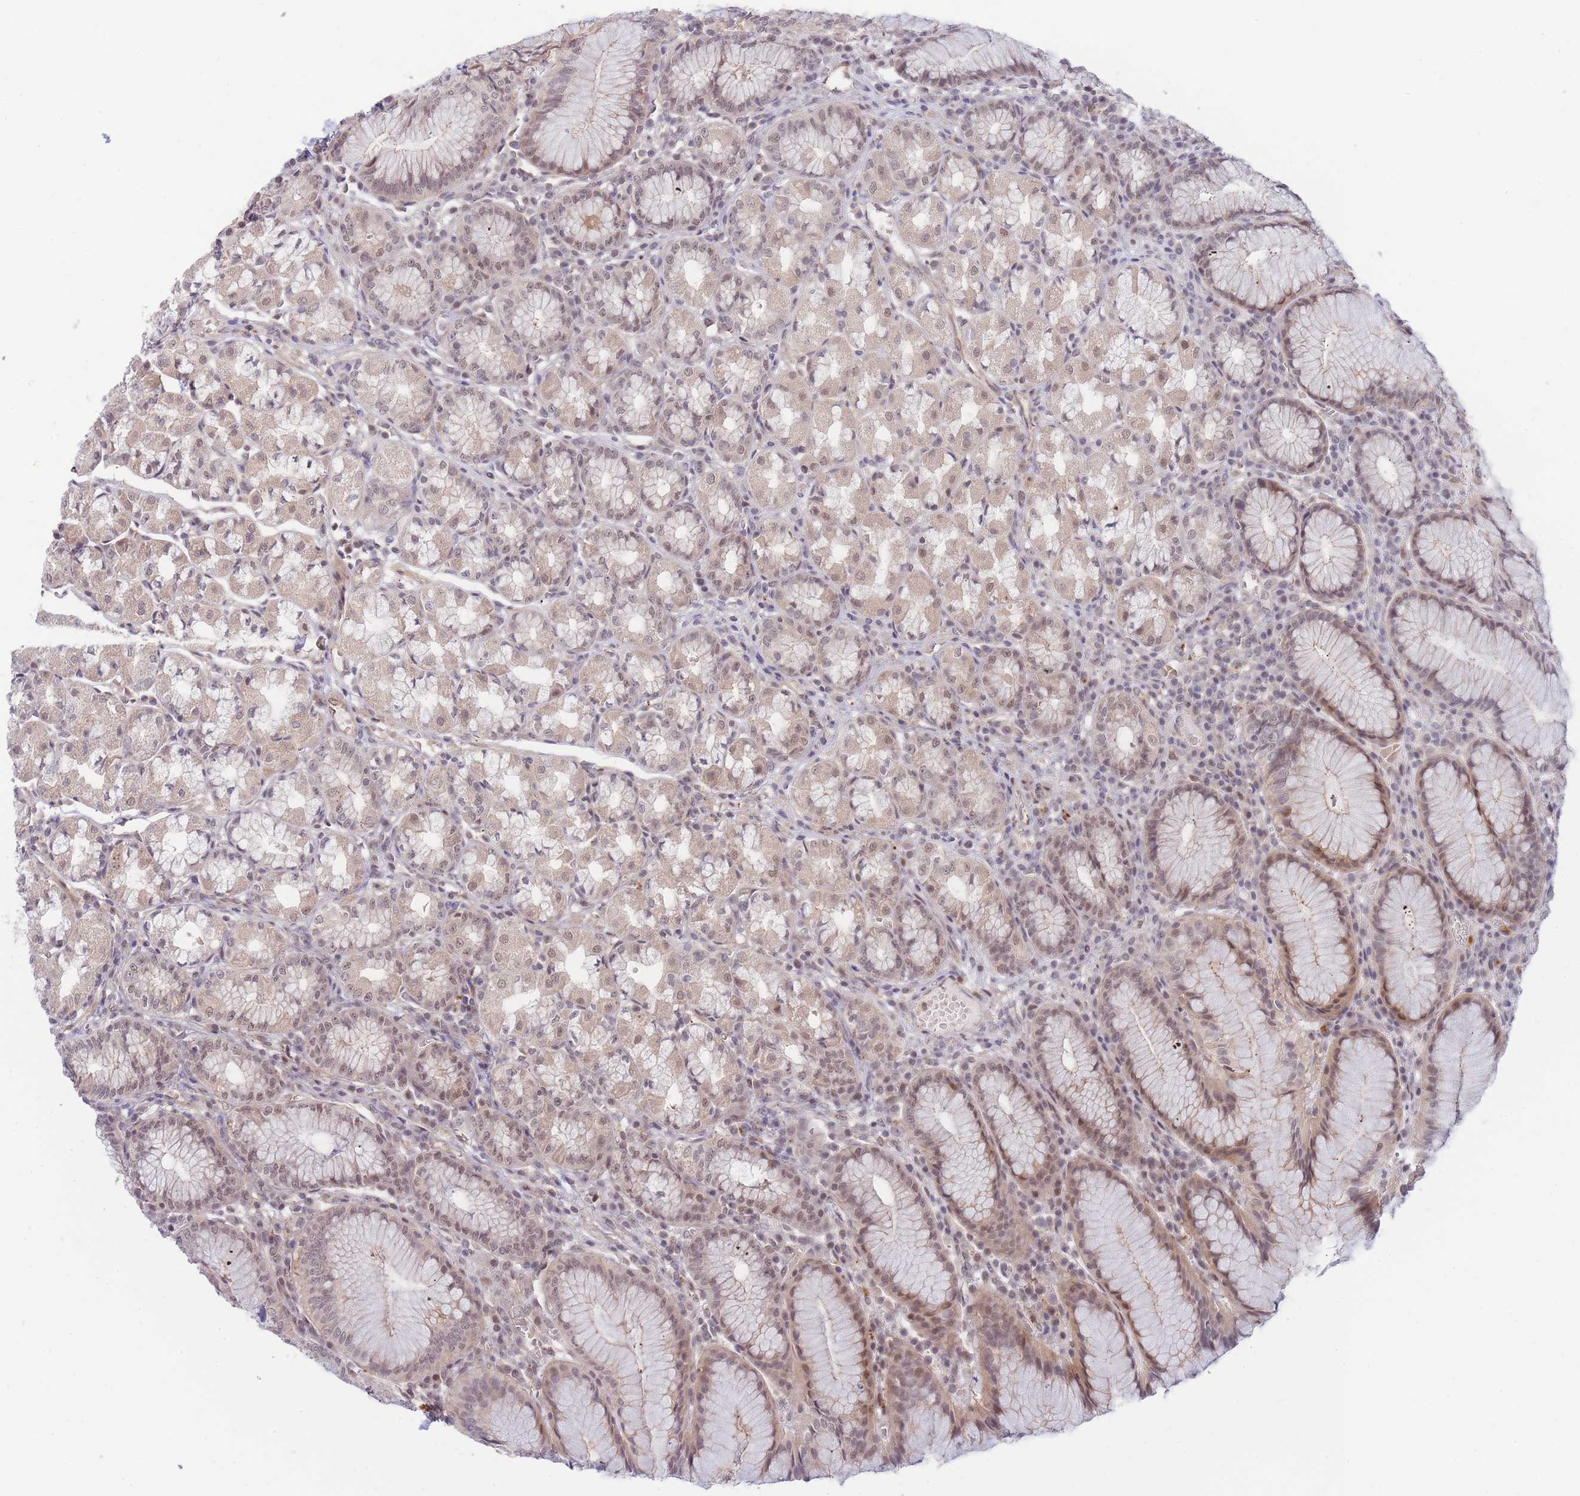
{"staining": {"intensity": "moderate", "quantity": ">75%", "location": "cytoplasmic/membranous,nuclear"}, "tissue": "stomach", "cell_type": "Glandular cells", "image_type": "normal", "snomed": [{"axis": "morphology", "description": "Normal tissue, NOS"}, {"axis": "topography", "description": "Stomach"}], "caption": "Protein expression analysis of normal stomach displays moderate cytoplasmic/membranous,nuclear staining in about >75% of glandular cells.", "gene": "BOD1L1", "patient": {"sex": "male", "age": 55}}